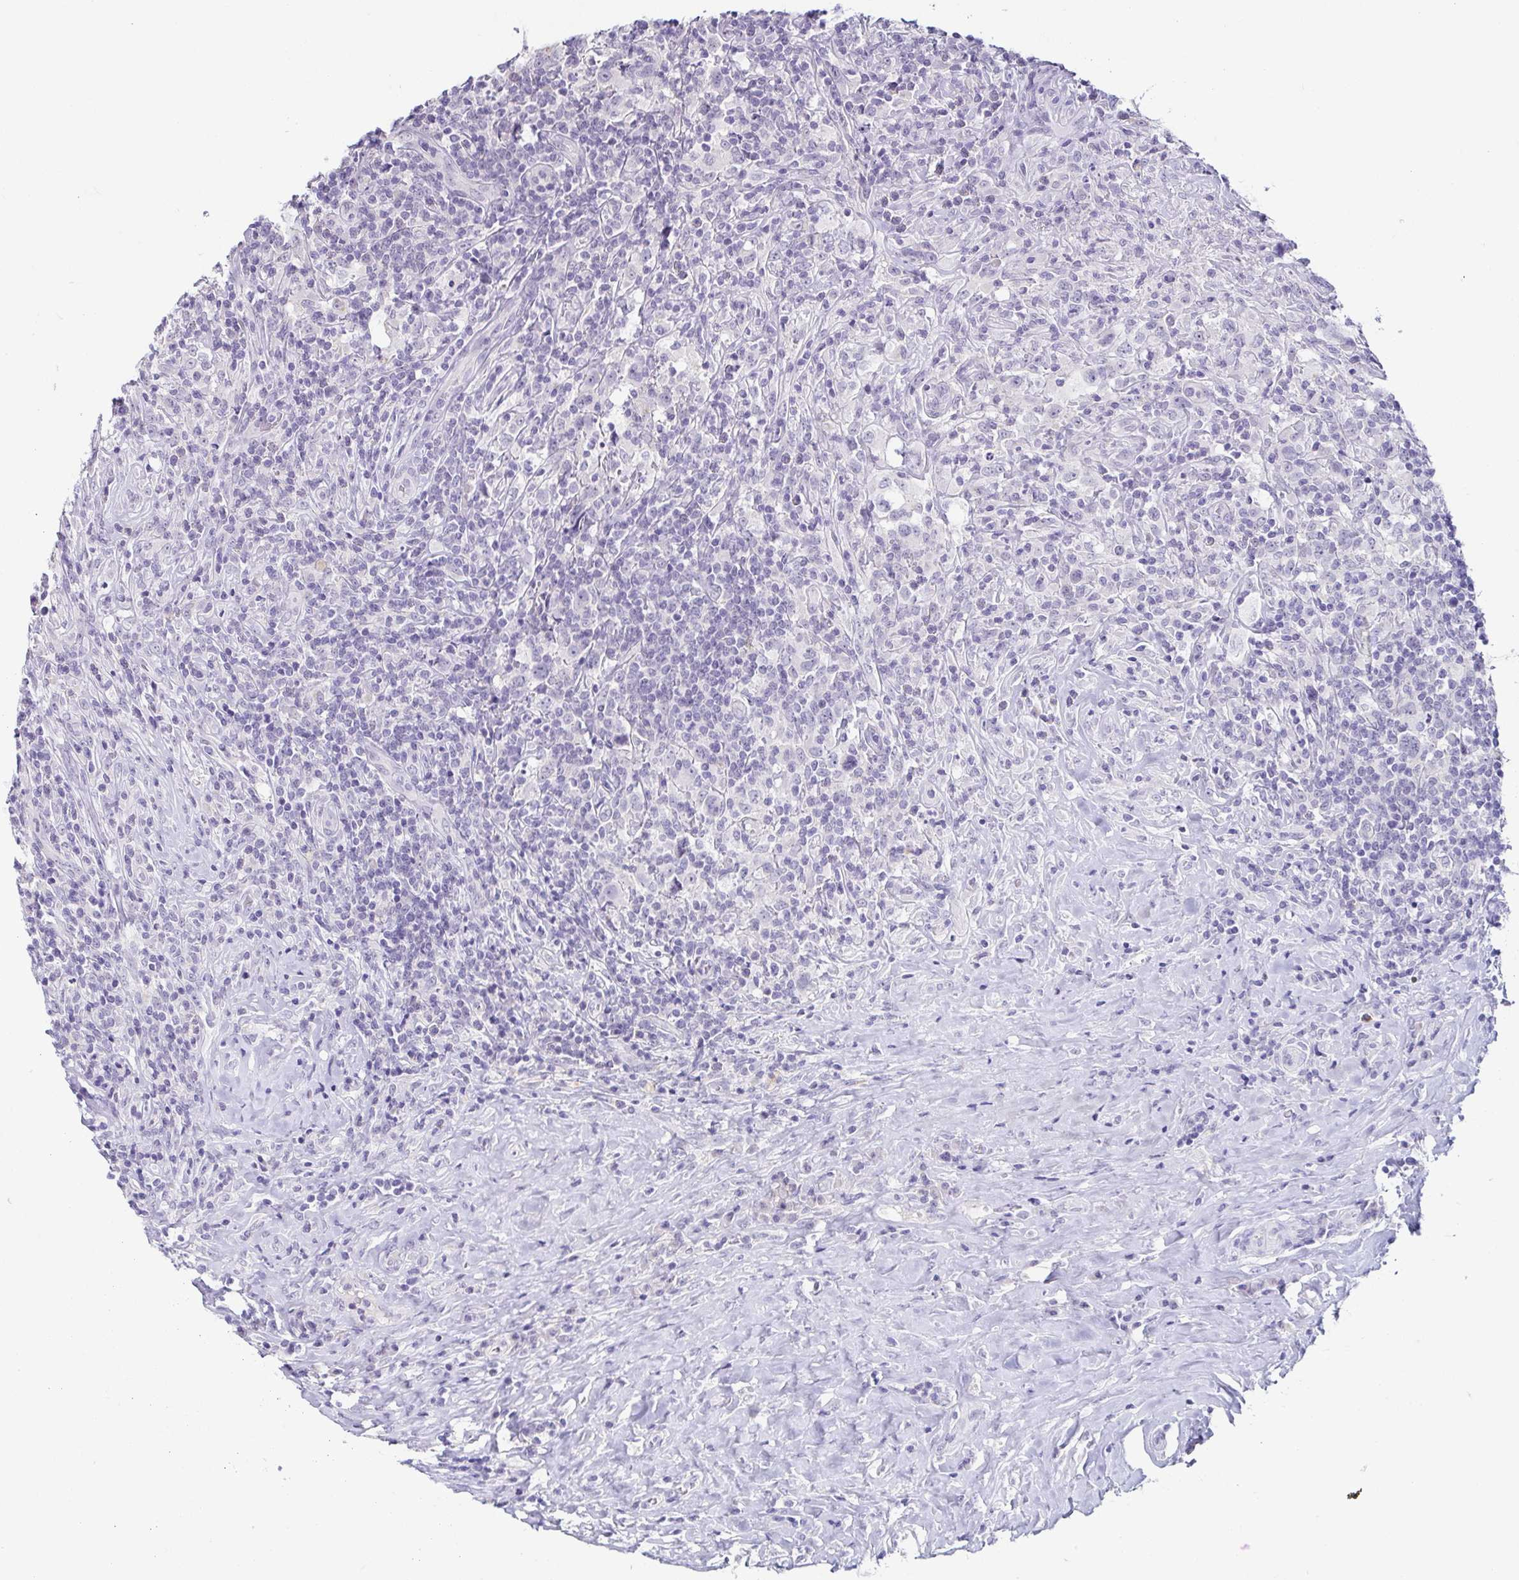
{"staining": {"intensity": "negative", "quantity": "none", "location": "none"}, "tissue": "lymphoma", "cell_type": "Tumor cells", "image_type": "cancer", "snomed": [{"axis": "morphology", "description": "Hodgkin's disease, NOS"}, {"axis": "topography", "description": "Lymph node"}], "caption": "Lymphoma stained for a protein using immunohistochemistry (IHC) displays no expression tumor cells.", "gene": "TP73", "patient": {"sex": "female", "age": 18}}